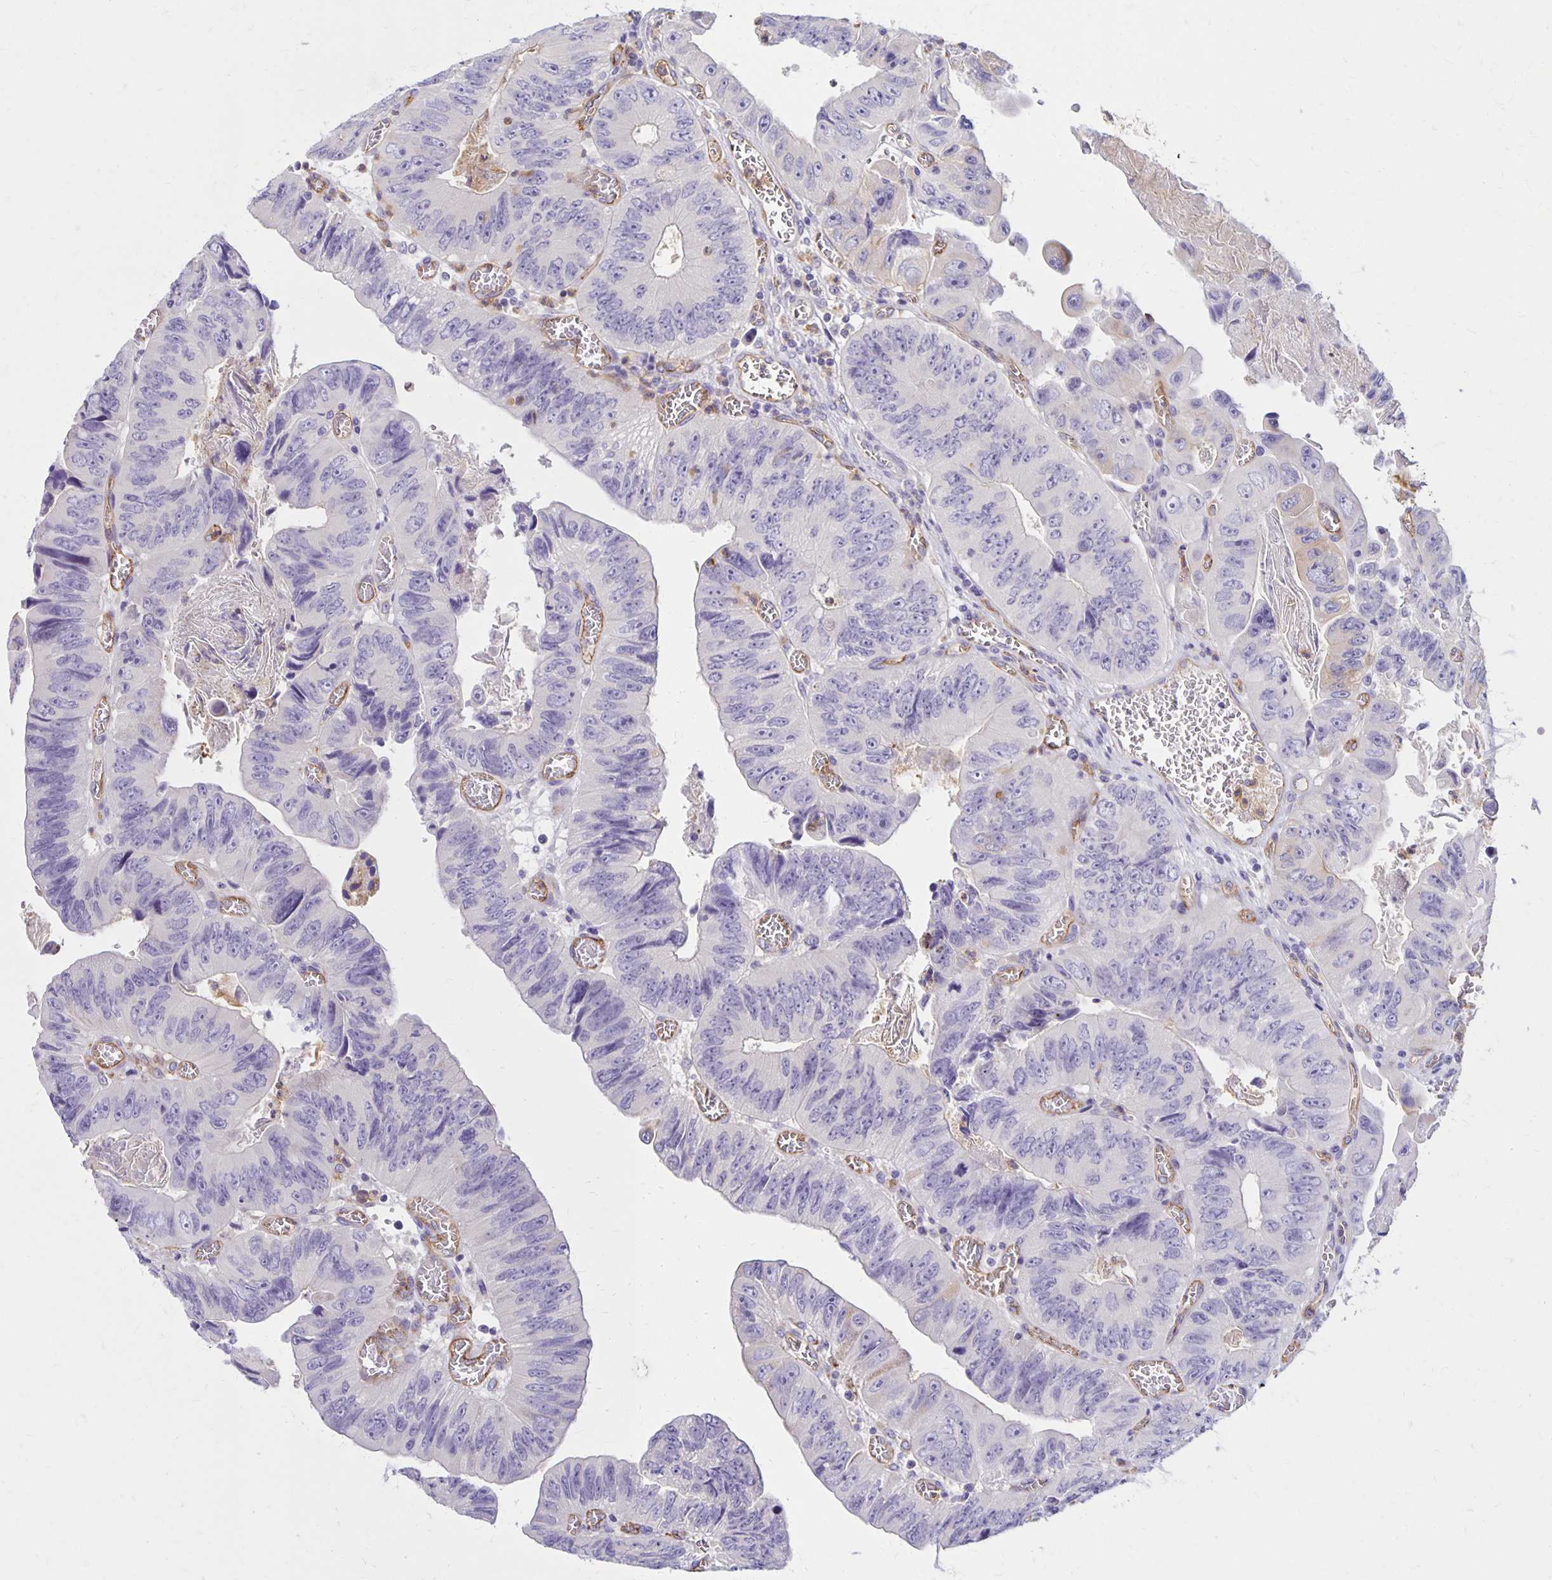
{"staining": {"intensity": "negative", "quantity": "none", "location": "none"}, "tissue": "colorectal cancer", "cell_type": "Tumor cells", "image_type": "cancer", "snomed": [{"axis": "morphology", "description": "Adenocarcinoma, NOS"}, {"axis": "topography", "description": "Colon"}], "caption": "Colorectal adenocarcinoma stained for a protein using immunohistochemistry (IHC) demonstrates no positivity tumor cells.", "gene": "TTYH1", "patient": {"sex": "female", "age": 84}}